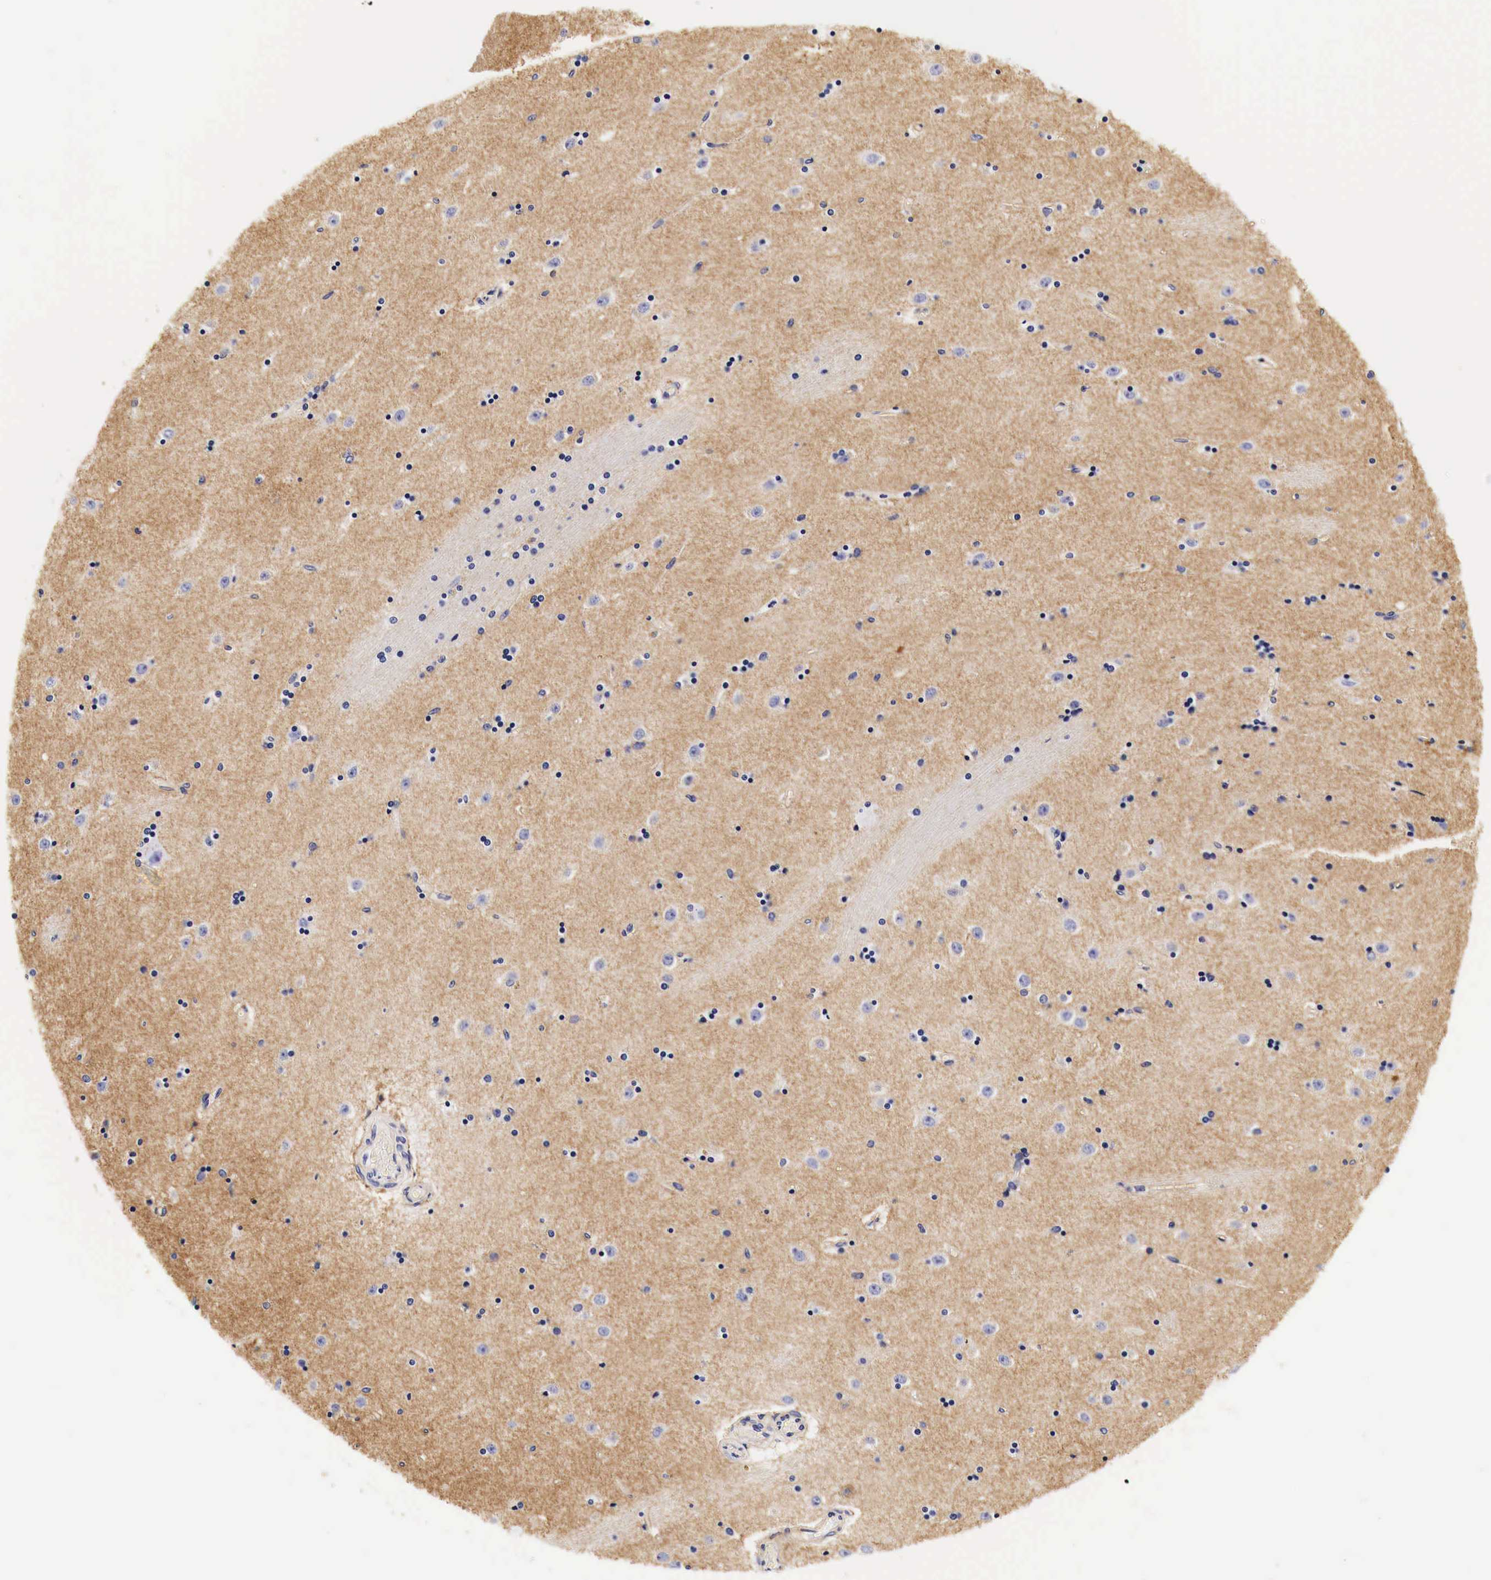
{"staining": {"intensity": "weak", "quantity": "25%-75%", "location": "cytoplasmic/membranous"}, "tissue": "caudate", "cell_type": "Glial cells", "image_type": "normal", "snomed": [{"axis": "morphology", "description": "Normal tissue, NOS"}, {"axis": "topography", "description": "Lateral ventricle wall"}], "caption": "Protein staining exhibits weak cytoplasmic/membranous staining in approximately 25%-75% of glial cells in unremarkable caudate. (DAB IHC, brown staining for protein, blue staining for nuclei).", "gene": "EGFR", "patient": {"sex": "female", "age": 54}}